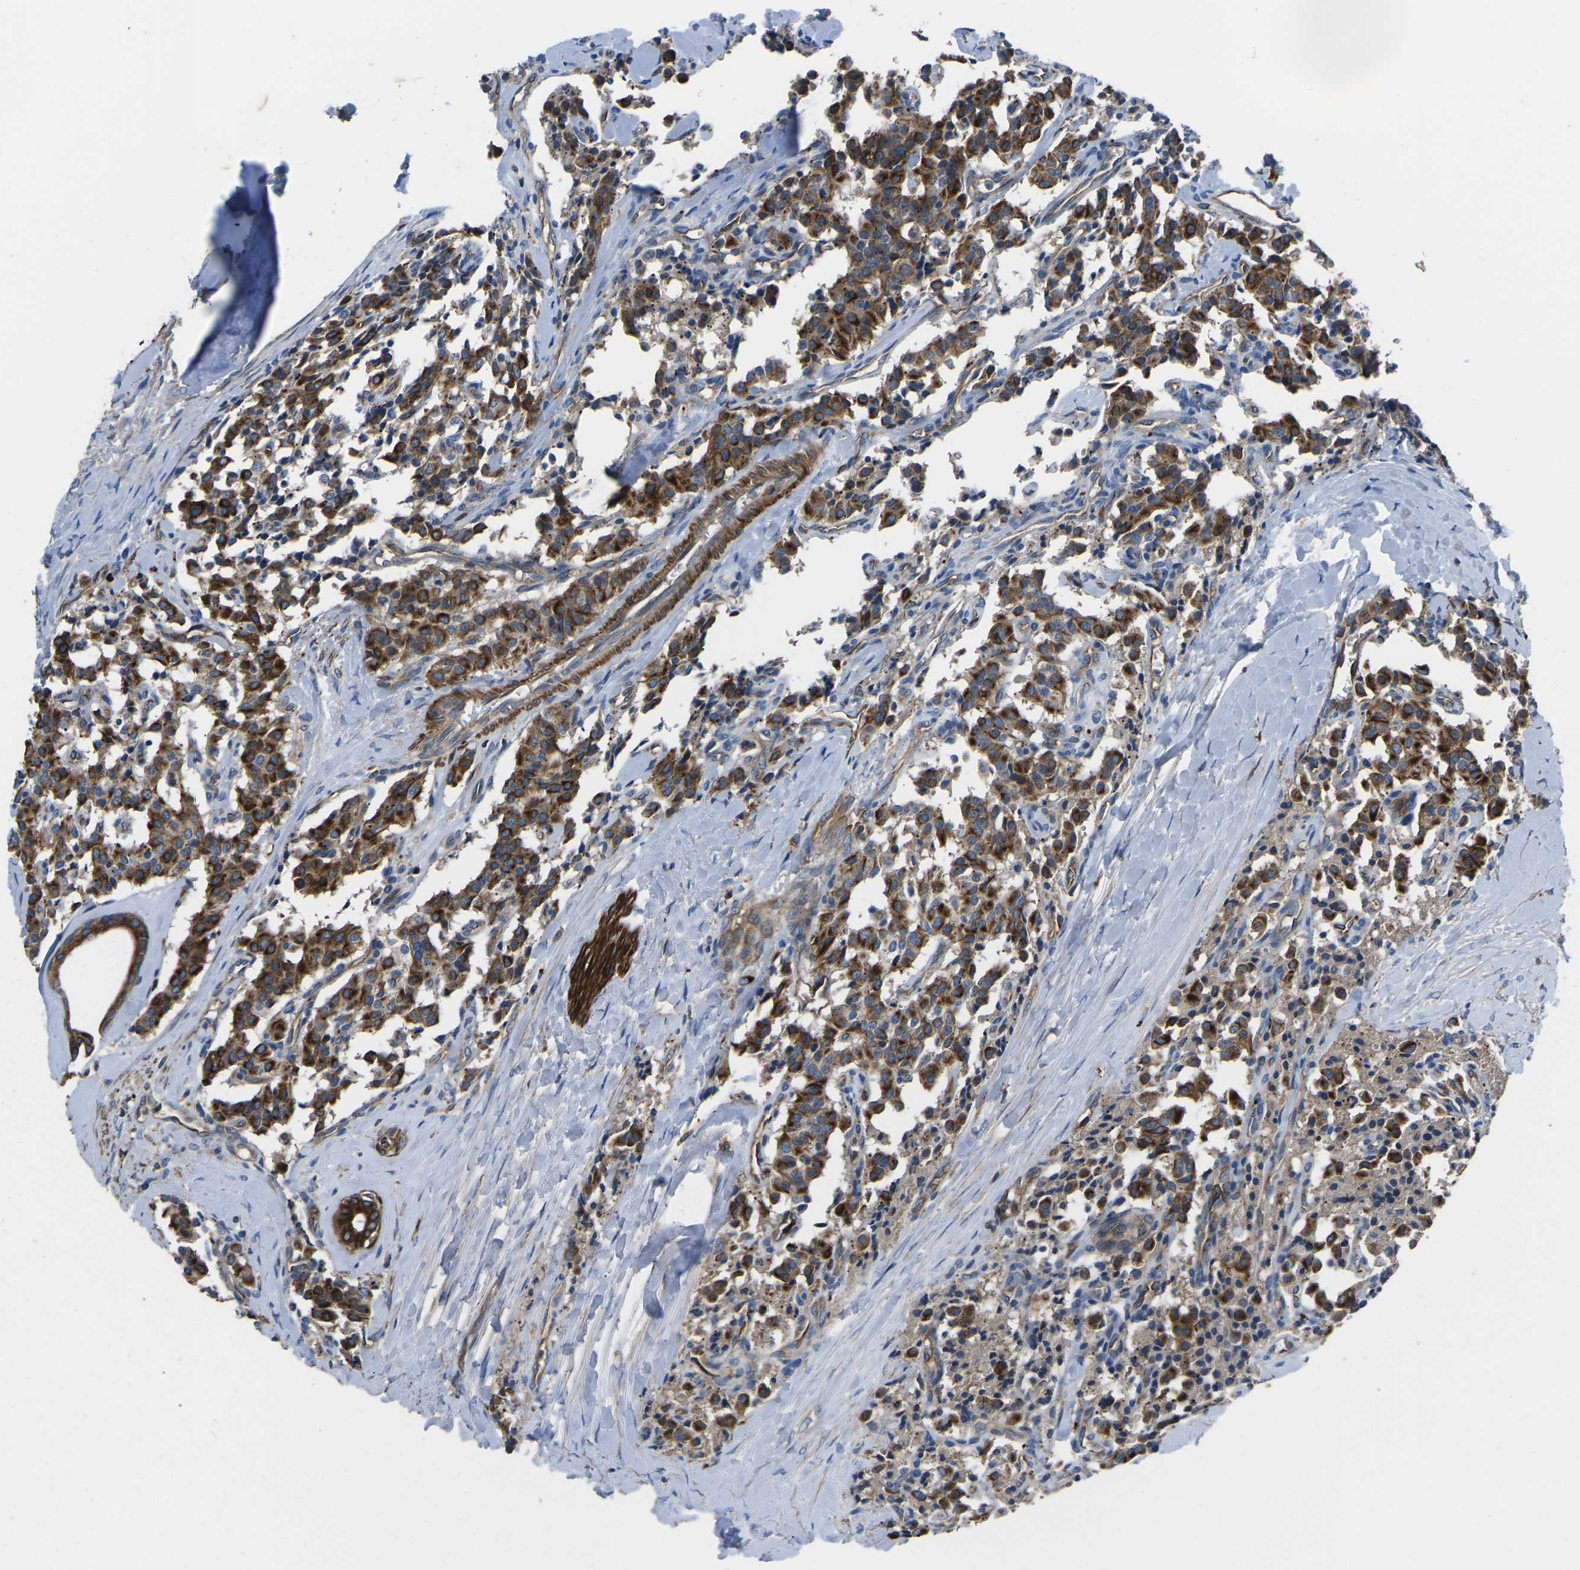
{"staining": {"intensity": "strong", "quantity": "25%-75%", "location": "cytoplasmic/membranous"}, "tissue": "carcinoid", "cell_type": "Tumor cells", "image_type": "cancer", "snomed": [{"axis": "morphology", "description": "Carcinoid, malignant, NOS"}, {"axis": "topography", "description": "Lung"}], "caption": "A brown stain labels strong cytoplasmic/membranous expression of a protein in human carcinoid tumor cells.", "gene": "KCNJ15", "patient": {"sex": "male", "age": 30}}